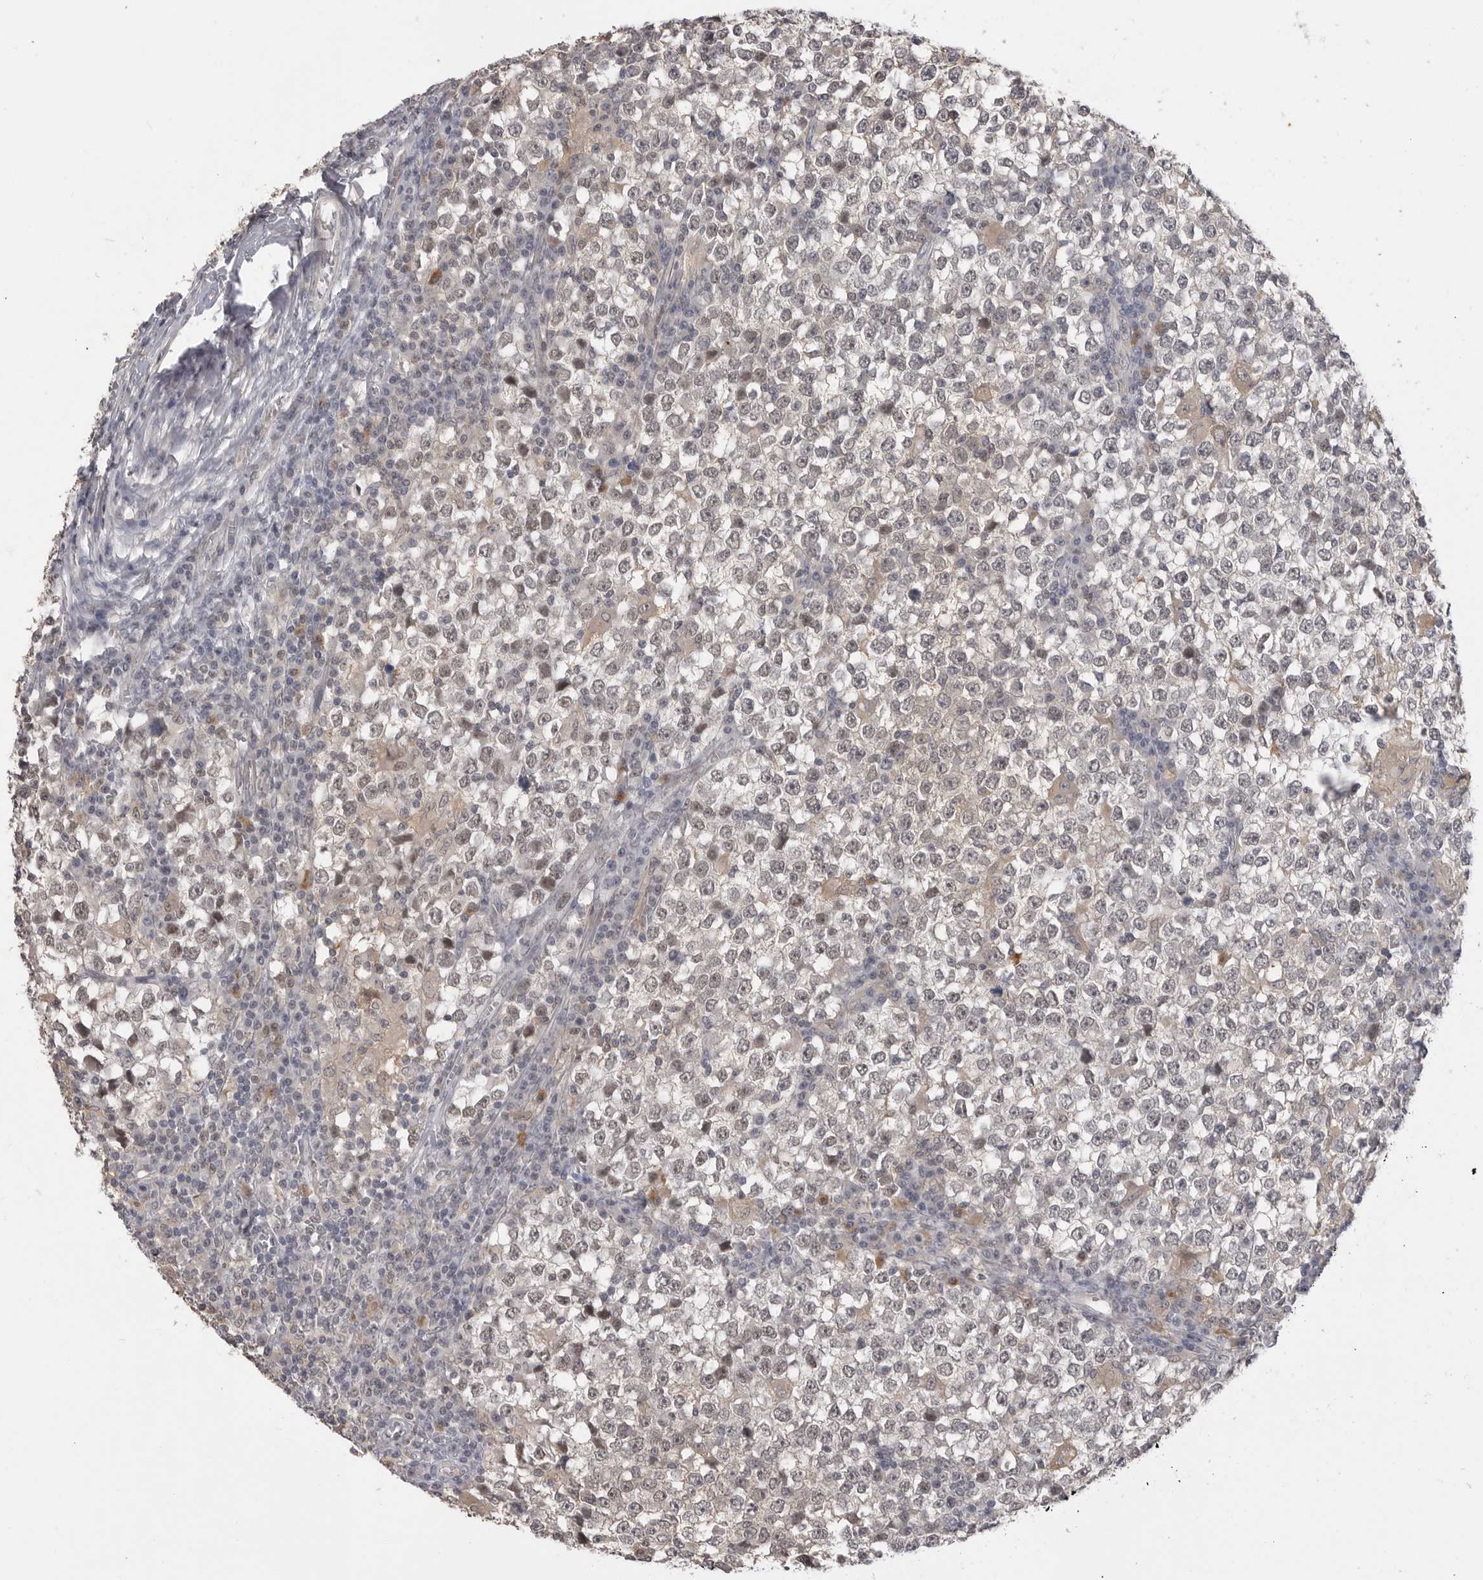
{"staining": {"intensity": "weak", "quantity": "<25%", "location": "nuclear"}, "tissue": "testis cancer", "cell_type": "Tumor cells", "image_type": "cancer", "snomed": [{"axis": "morphology", "description": "Seminoma, NOS"}, {"axis": "topography", "description": "Testis"}], "caption": "This is an immunohistochemistry (IHC) histopathology image of testis cancer. There is no positivity in tumor cells.", "gene": "PLEKHF1", "patient": {"sex": "male", "age": 65}}